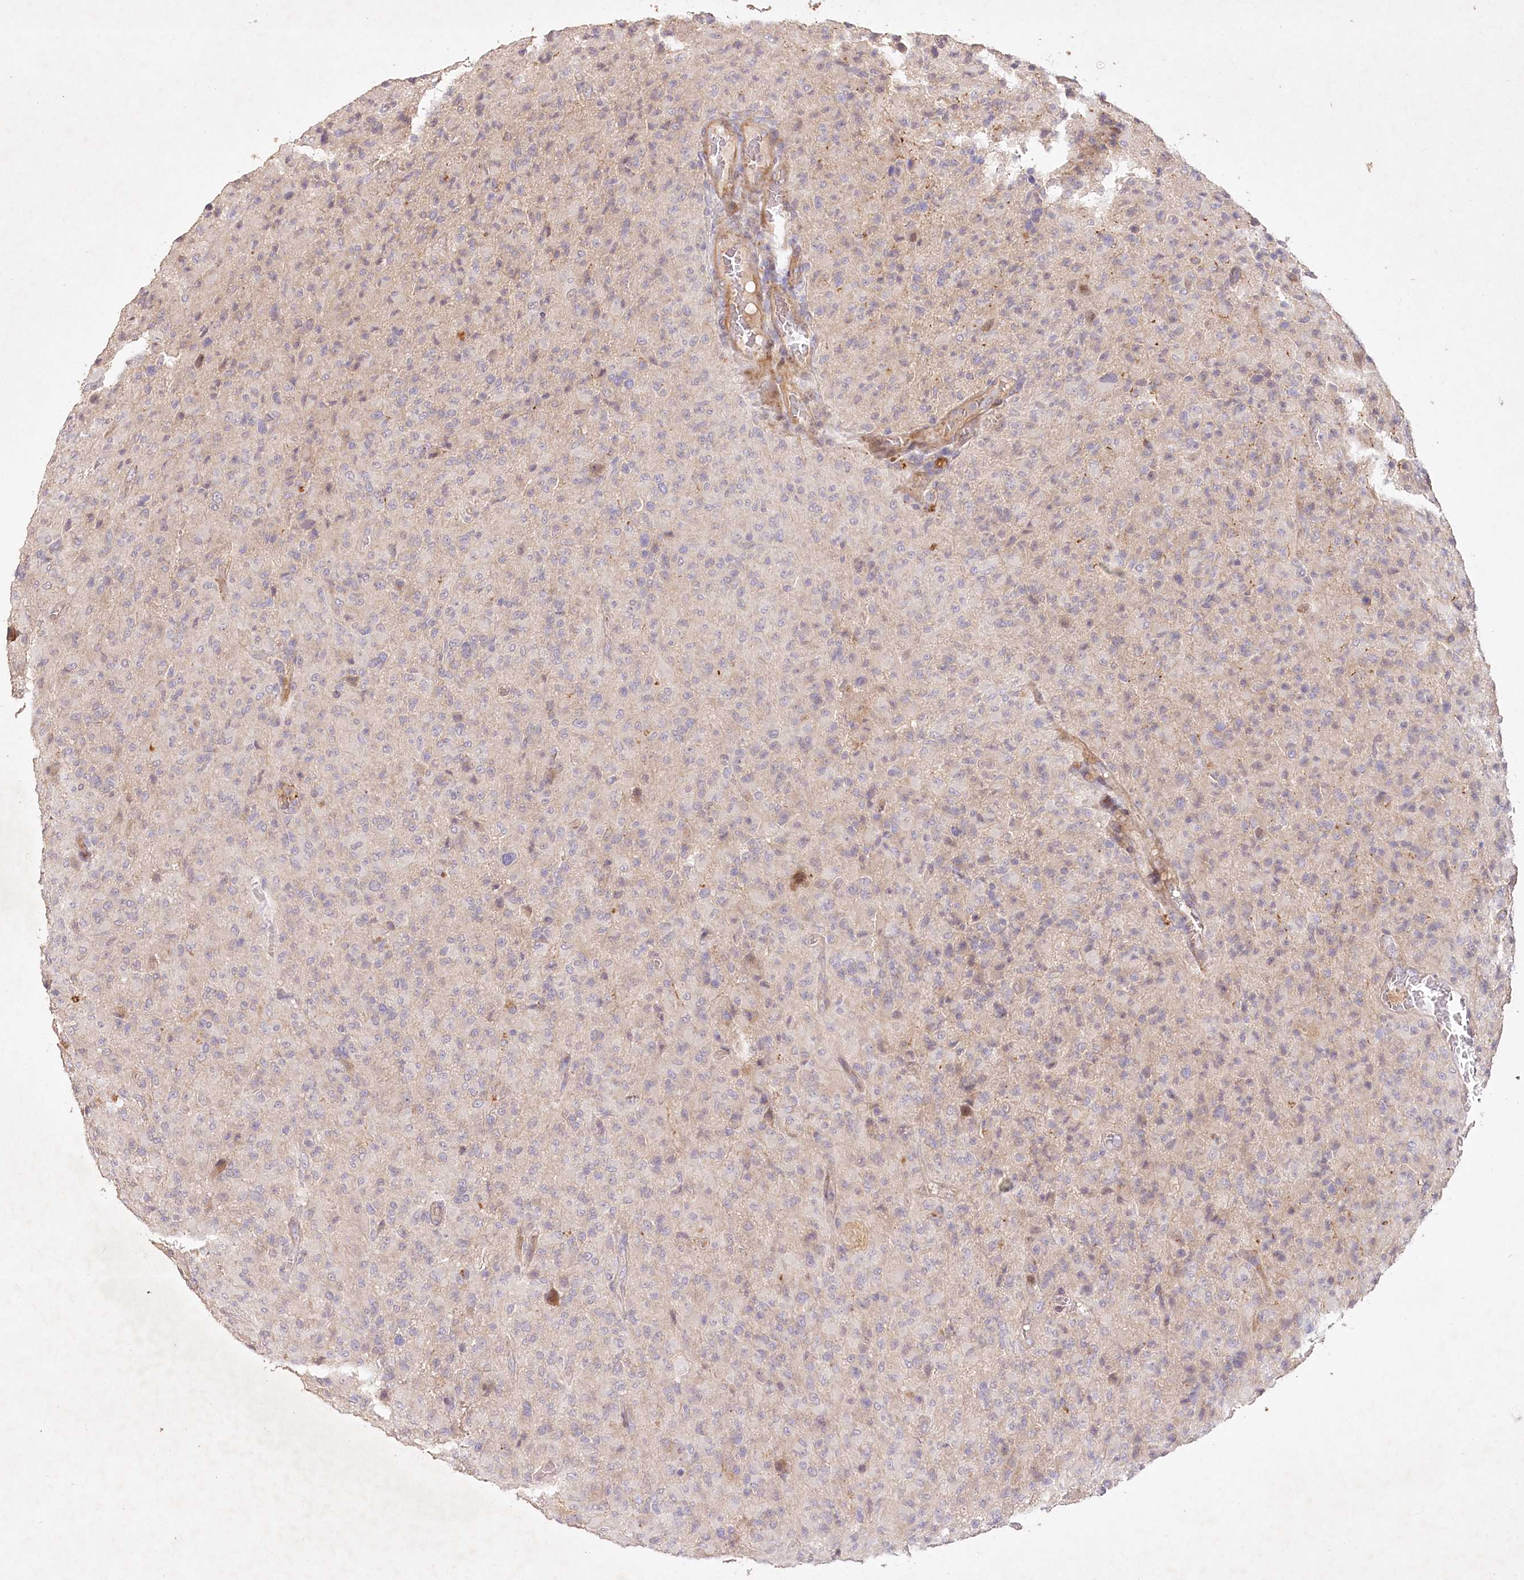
{"staining": {"intensity": "negative", "quantity": "none", "location": "none"}, "tissue": "glioma", "cell_type": "Tumor cells", "image_type": "cancer", "snomed": [{"axis": "morphology", "description": "Glioma, malignant, High grade"}, {"axis": "topography", "description": "Brain"}], "caption": "An immunohistochemistry micrograph of glioma is shown. There is no staining in tumor cells of glioma.", "gene": "IRAK1BP1", "patient": {"sex": "female", "age": 57}}